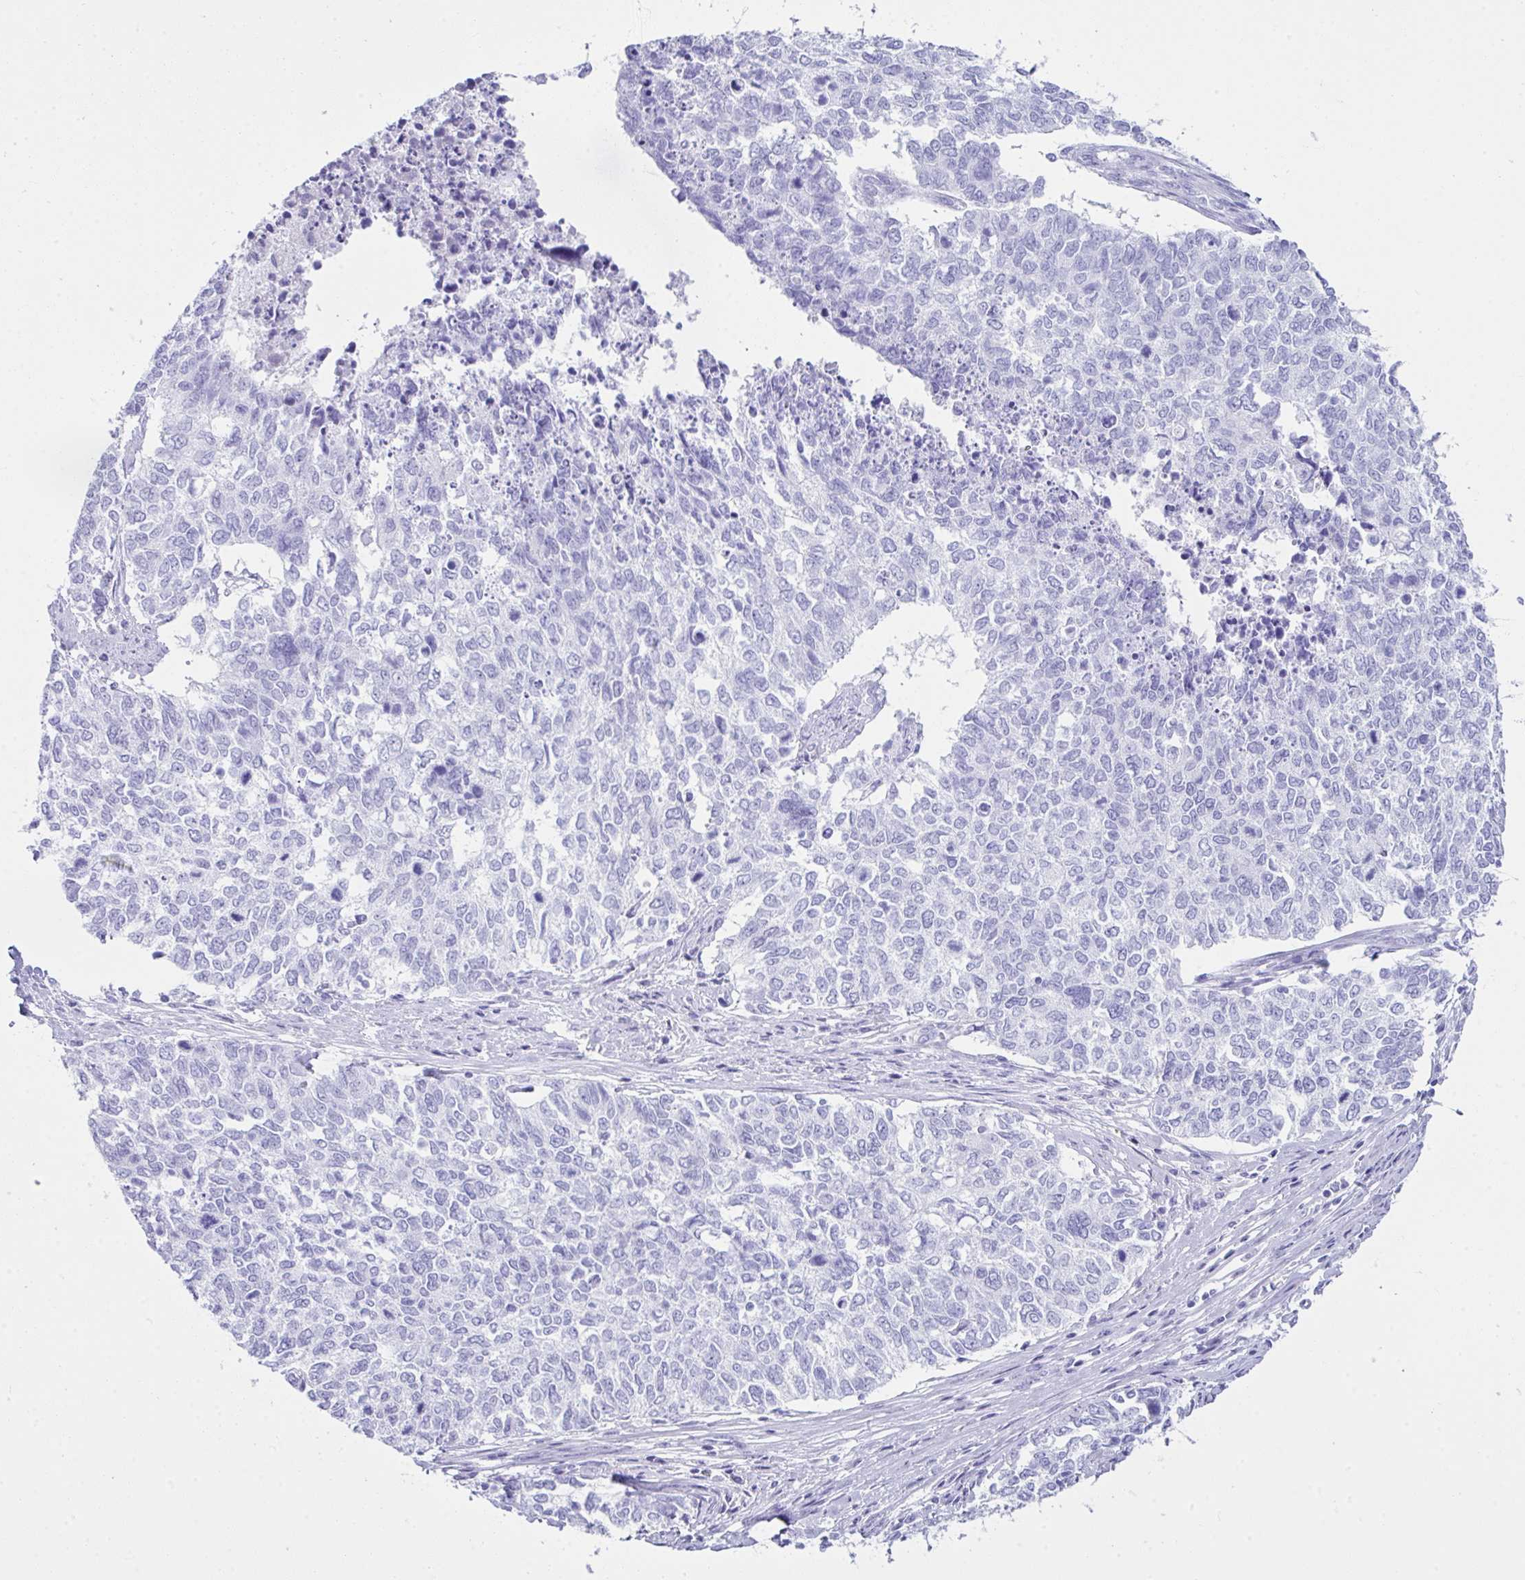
{"staining": {"intensity": "negative", "quantity": "none", "location": "none"}, "tissue": "cervical cancer", "cell_type": "Tumor cells", "image_type": "cancer", "snomed": [{"axis": "morphology", "description": "Adenocarcinoma, NOS"}, {"axis": "topography", "description": "Cervix"}], "caption": "Human cervical cancer (adenocarcinoma) stained for a protein using immunohistochemistry (IHC) displays no expression in tumor cells.", "gene": "LGALS4", "patient": {"sex": "female", "age": 63}}